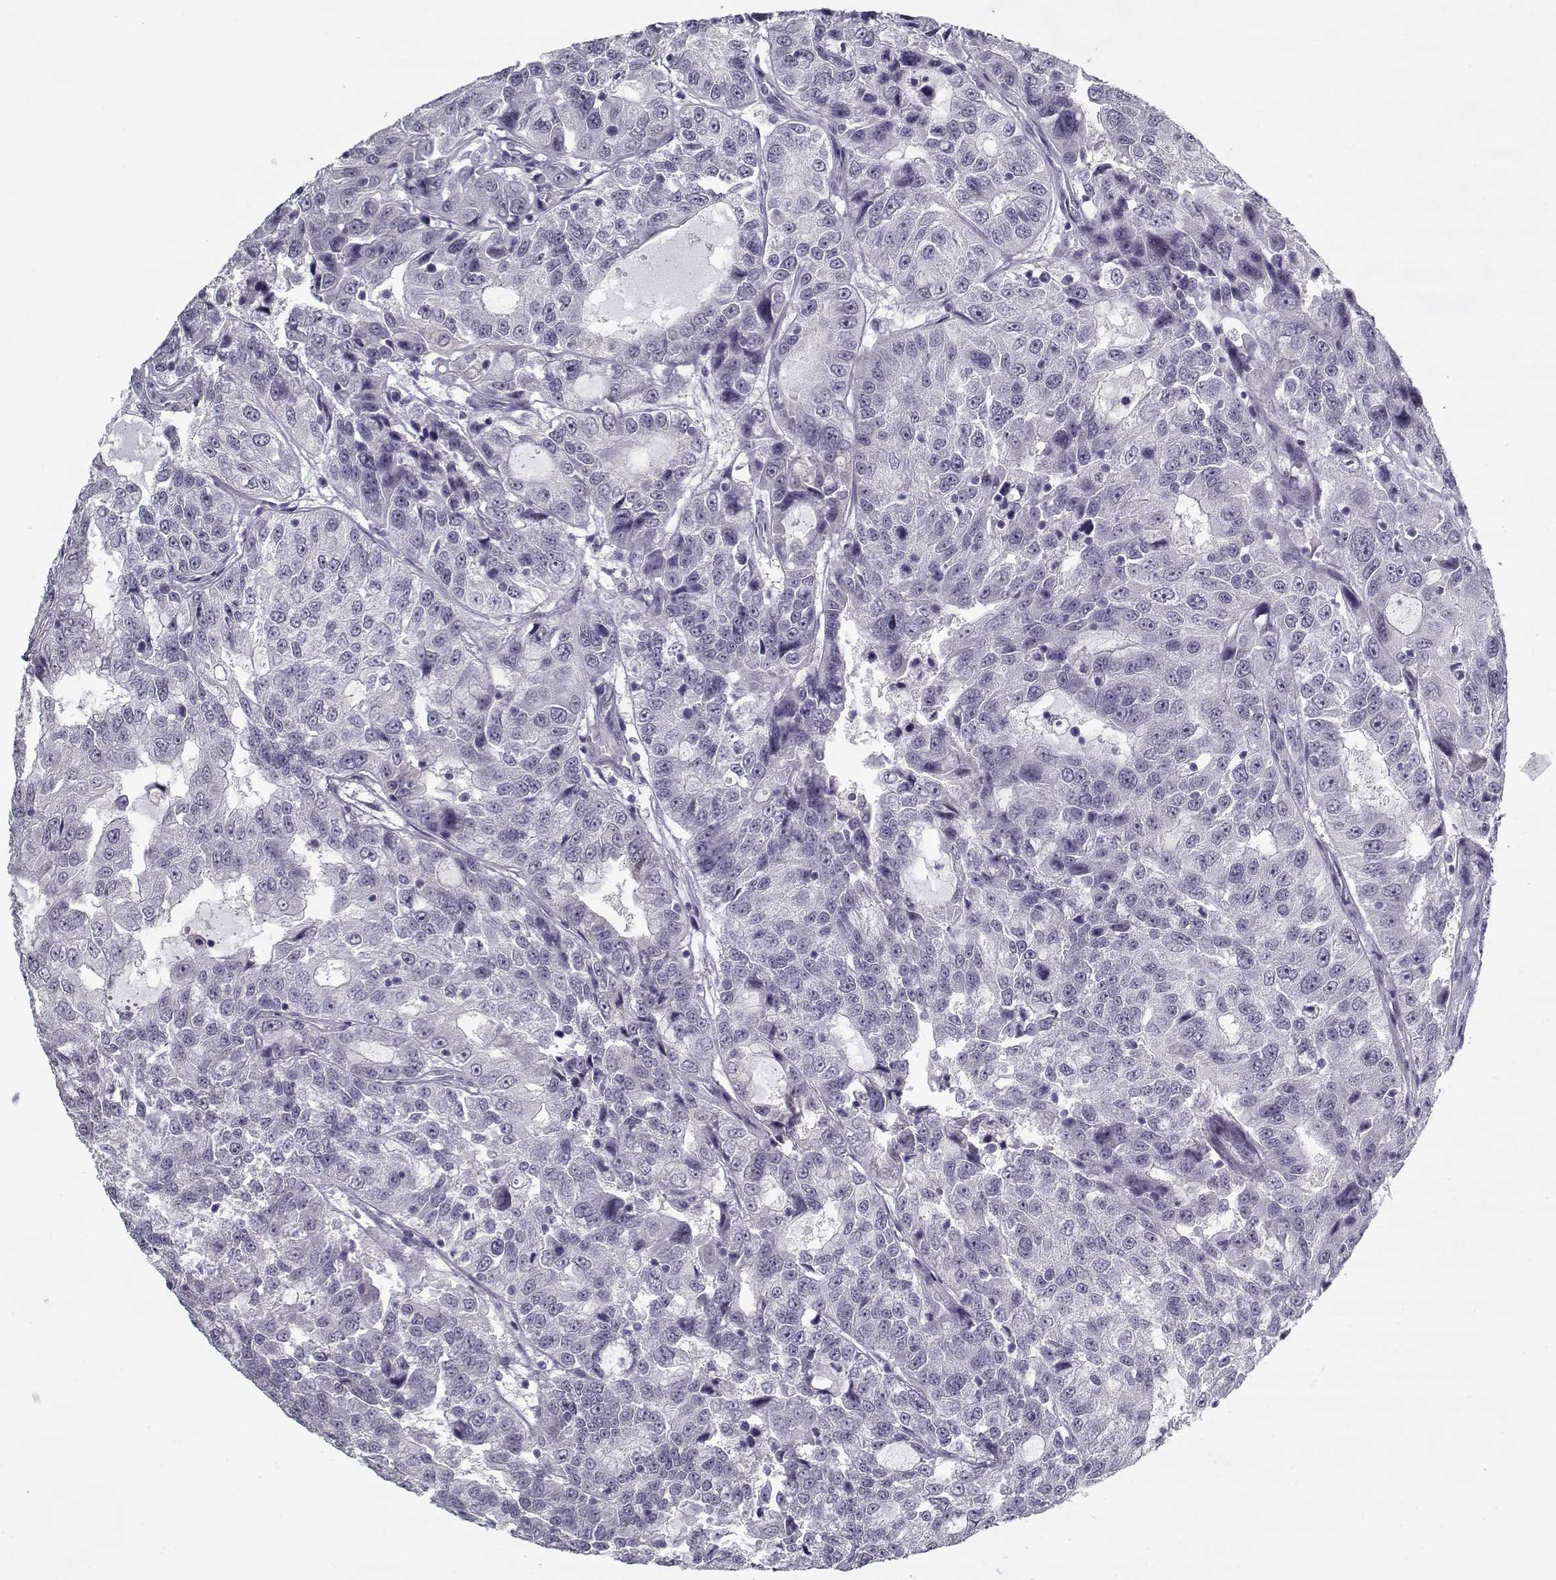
{"staining": {"intensity": "negative", "quantity": "none", "location": "none"}, "tissue": "urothelial cancer", "cell_type": "Tumor cells", "image_type": "cancer", "snomed": [{"axis": "morphology", "description": "Urothelial carcinoma, NOS"}, {"axis": "morphology", "description": "Urothelial carcinoma, High grade"}, {"axis": "topography", "description": "Urinary bladder"}], "caption": "This is an IHC micrograph of urothelial cancer. There is no positivity in tumor cells.", "gene": "RNF32", "patient": {"sex": "female", "age": 73}}